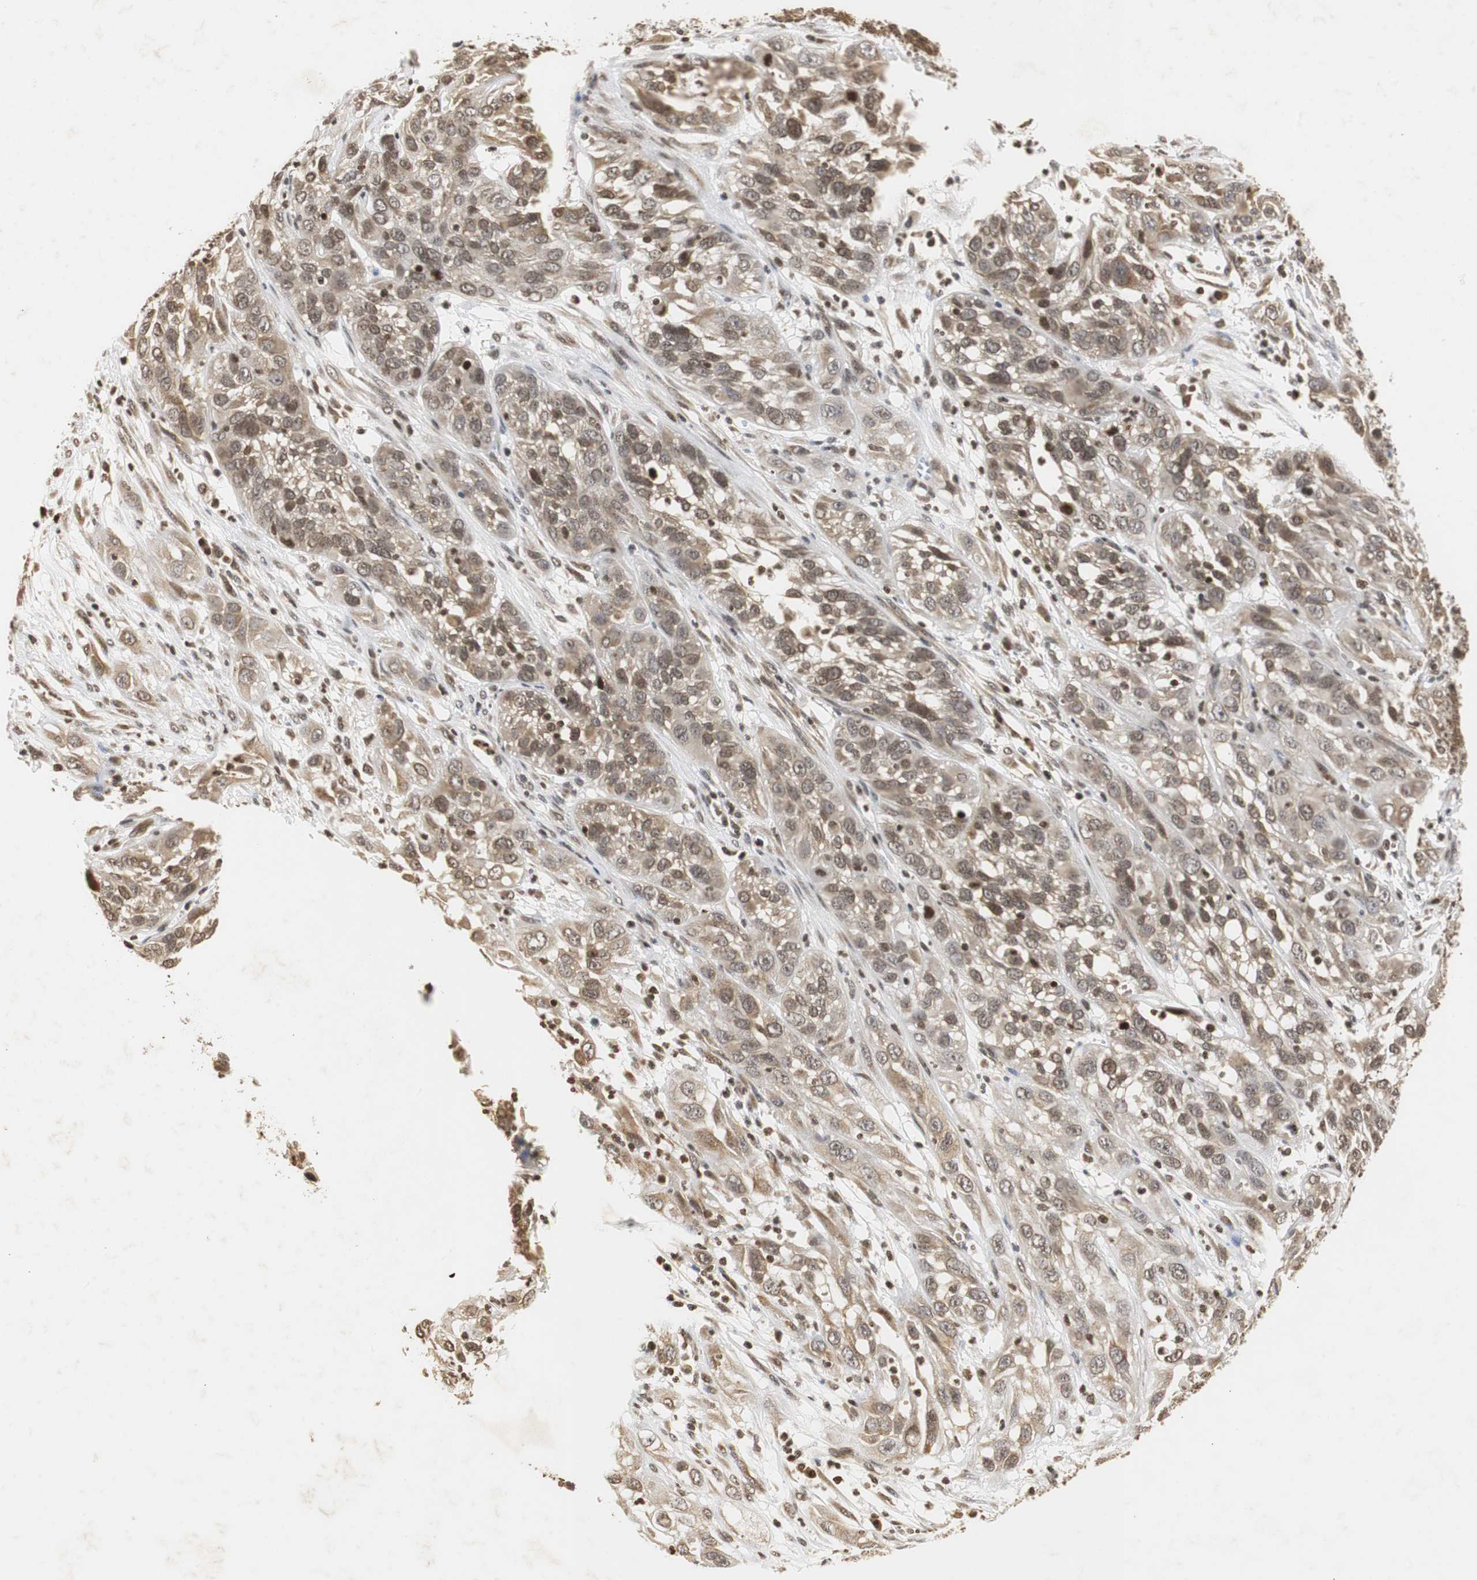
{"staining": {"intensity": "moderate", "quantity": ">75%", "location": "cytoplasmic/membranous,nuclear"}, "tissue": "cervical cancer", "cell_type": "Tumor cells", "image_type": "cancer", "snomed": [{"axis": "morphology", "description": "Squamous cell carcinoma, NOS"}, {"axis": "topography", "description": "Cervix"}], "caption": "Squamous cell carcinoma (cervical) stained with a protein marker shows moderate staining in tumor cells.", "gene": "ZFC3H1", "patient": {"sex": "female", "age": 32}}